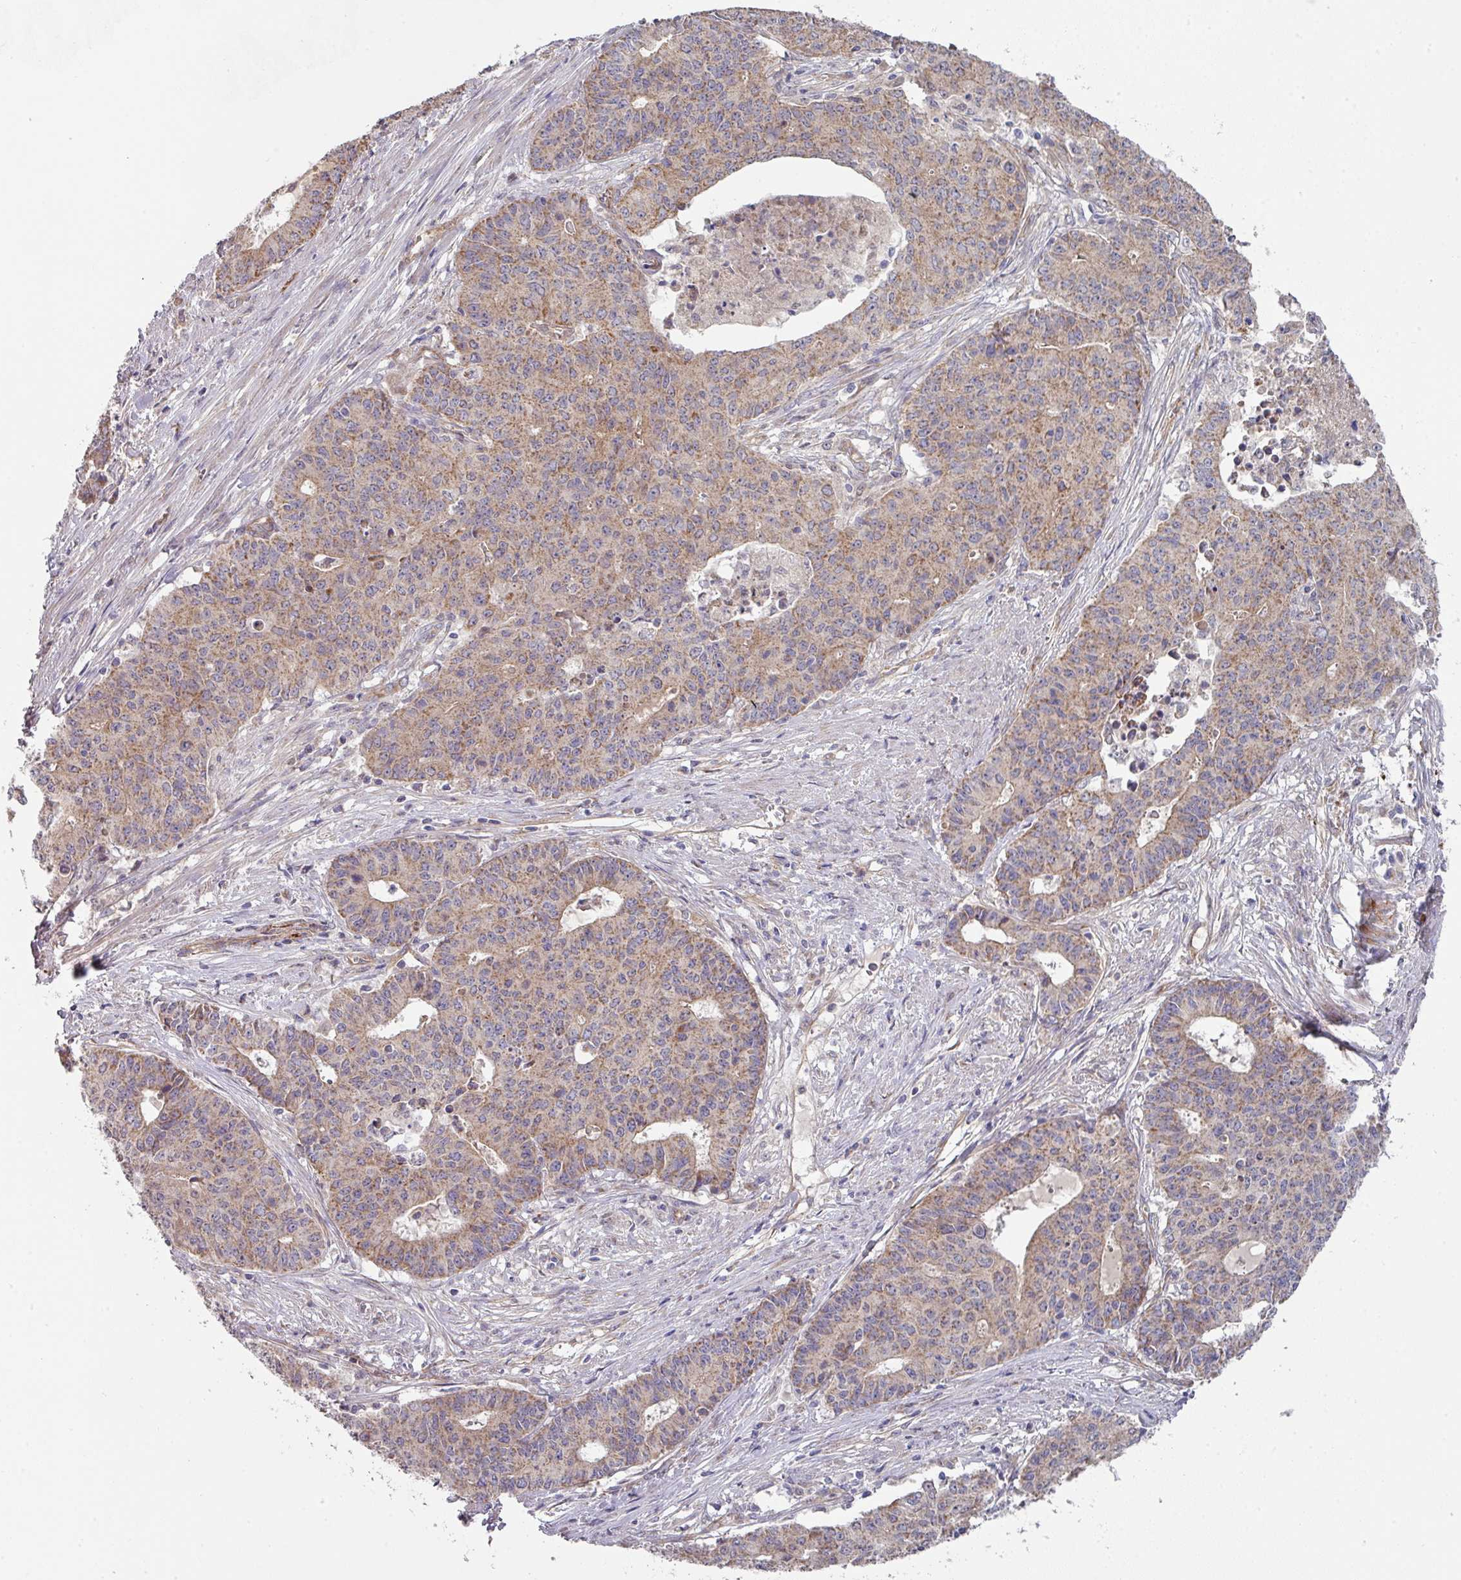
{"staining": {"intensity": "moderate", "quantity": ">75%", "location": "cytoplasmic/membranous"}, "tissue": "endometrial cancer", "cell_type": "Tumor cells", "image_type": "cancer", "snomed": [{"axis": "morphology", "description": "Adenocarcinoma, NOS"}, {"axis": "topography", "description": "Endometrium"}], "caption": "Protein staining of endometrial adenocarcinoma tissue displays moderate cytoplasmic/membranous positivity in approximately >75% of tumor cells. The staining was performed using DAB, with brown indicating positive protein expression. Nuclei are stained blue with hematoxylin.", "gene": "DCAF12L2", "patient": {"sex": "female", "age": 59}}